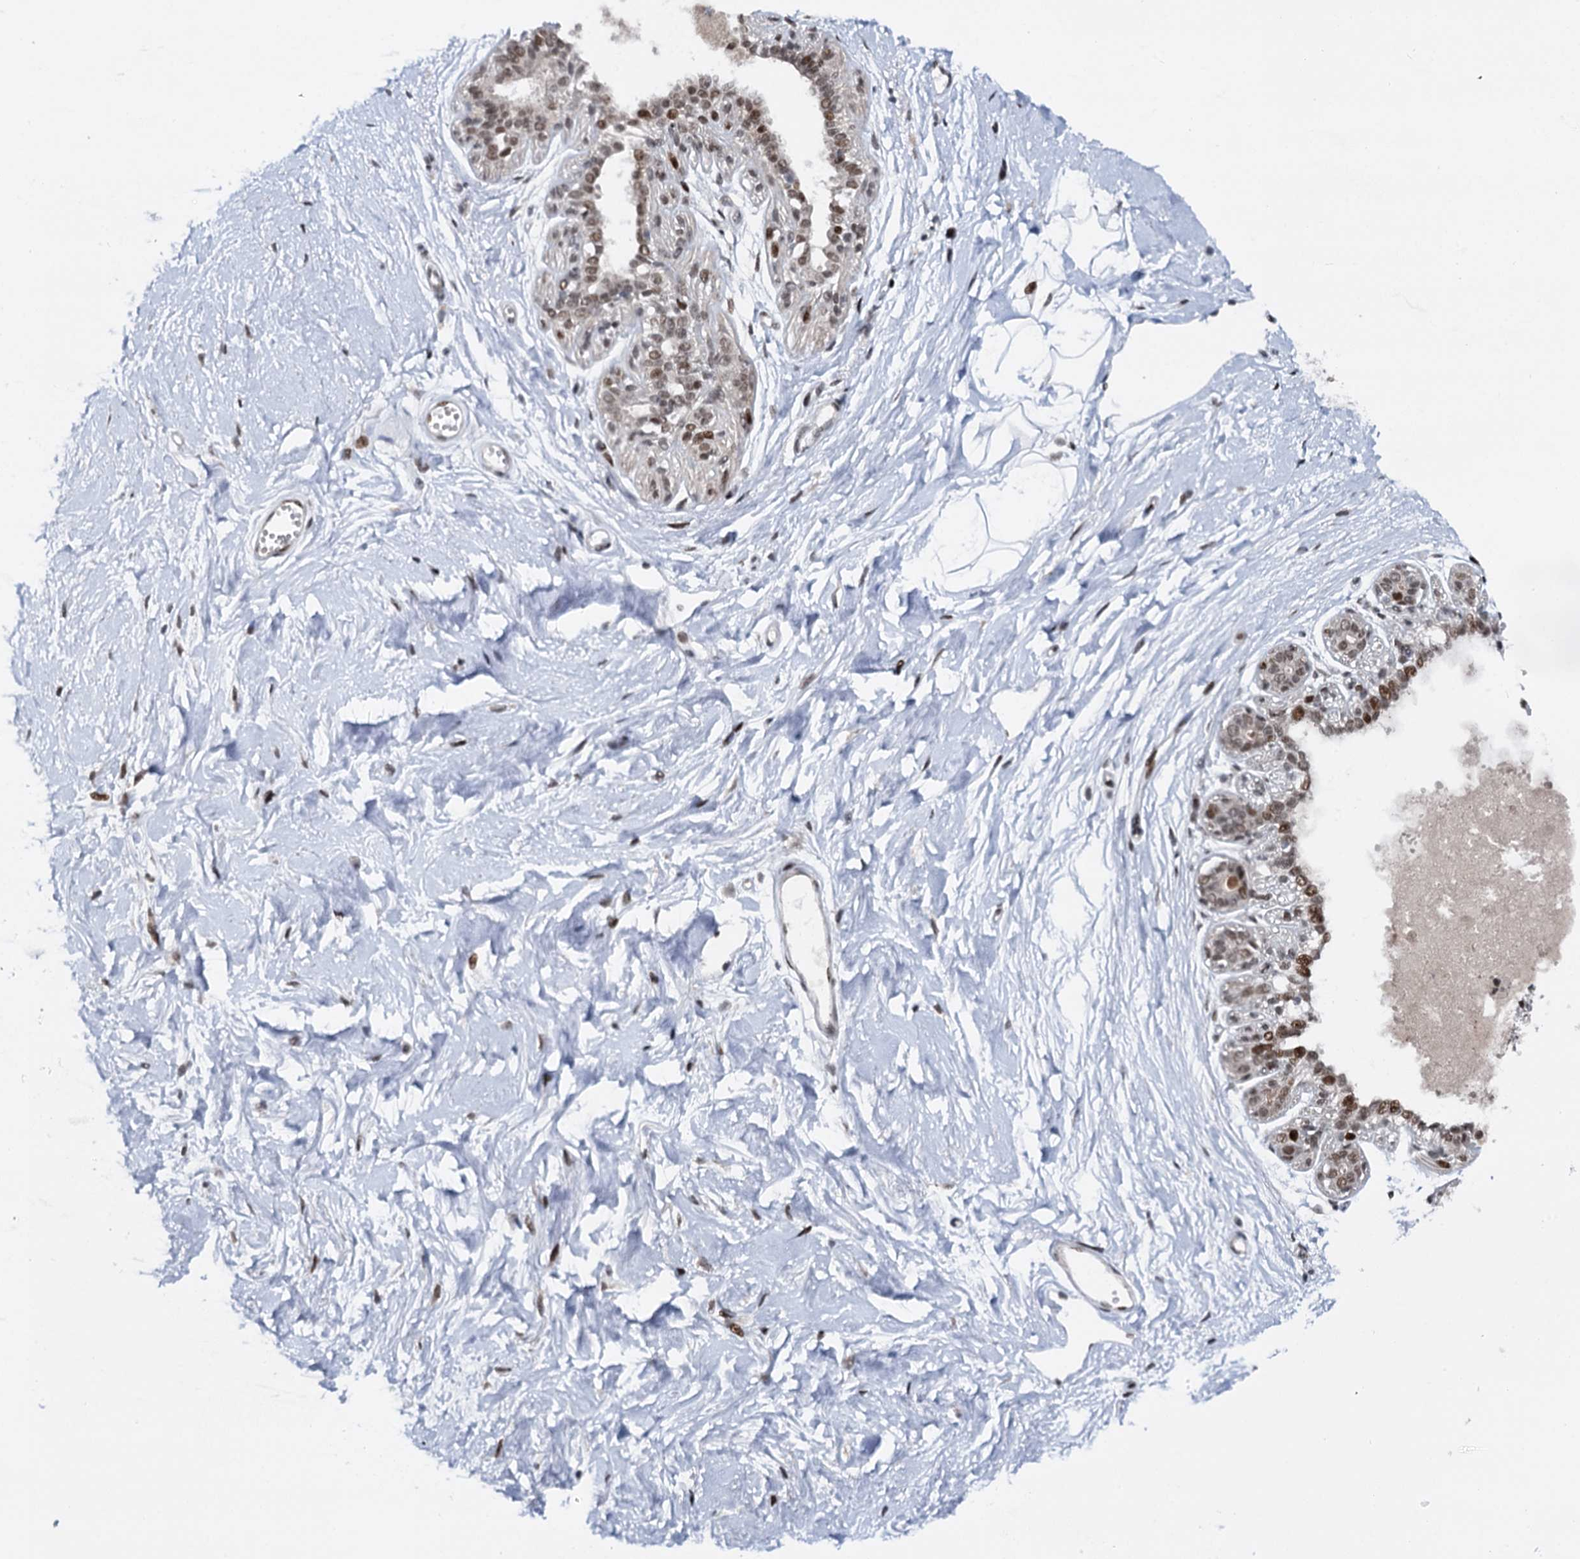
{"staining": {"intensity": "moderate", "quantity": "25%-75%", "location": "nuclear"}, "tissue": "breast", "cell_type": "Adipocytes", "image_type": "normal", "snomed": [{"axis": "morphology", "description": "Normal tissue, NOS"}, {"axis": "topography", "description": "Breast"}], "caption": "DAB immunohistochemical staining of benign breast displays moderate nuclear protein staining in about 25%-75% of adipocytes. (DAB (3,3'-diaminobenzidine) = brown stain, brightfield microscopy at high magnification).", "gene": "RUFY2", "patient": {"sex": "female", "age": 45}}